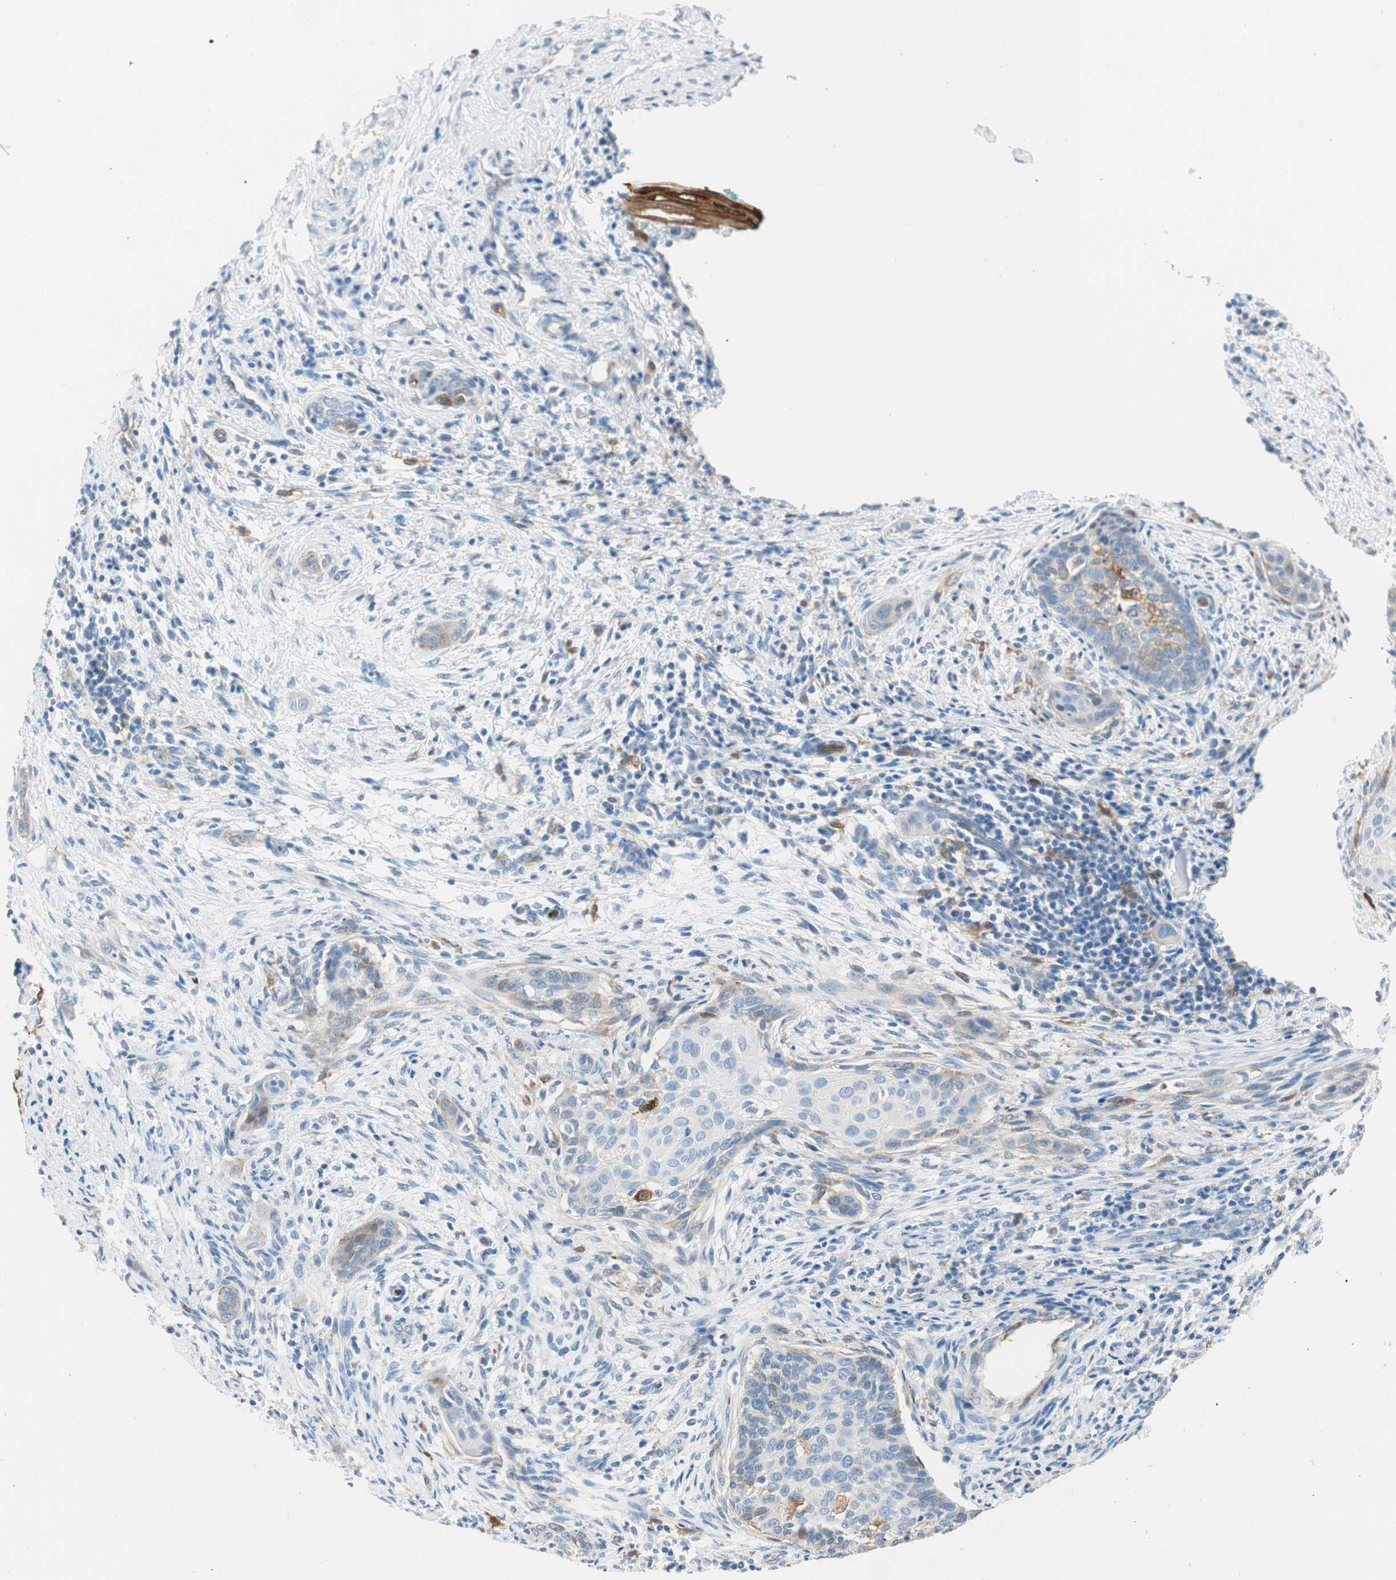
{"staining": {"intensity": "weak", "quantity": "<25%", "location": "cytoplasmic/membranous"}, "tissue": "cervical cancer", "cell_type": "Tumor cells", "image_type": "cancer", "snomed": [{"axis": "morphology", "description": "Squamous cell carcinoma, NOS"}, {"axis": "topography", "description": "Cervix"}], "caption": "High power microscopy histopathology image of an IHC photomicrograph of cervical cancer (squamous cell carcinoma), revealing no significant positivity in tumor cells.", "gene": "GLUL", "patient": {"sex": "female", "age": 33}}